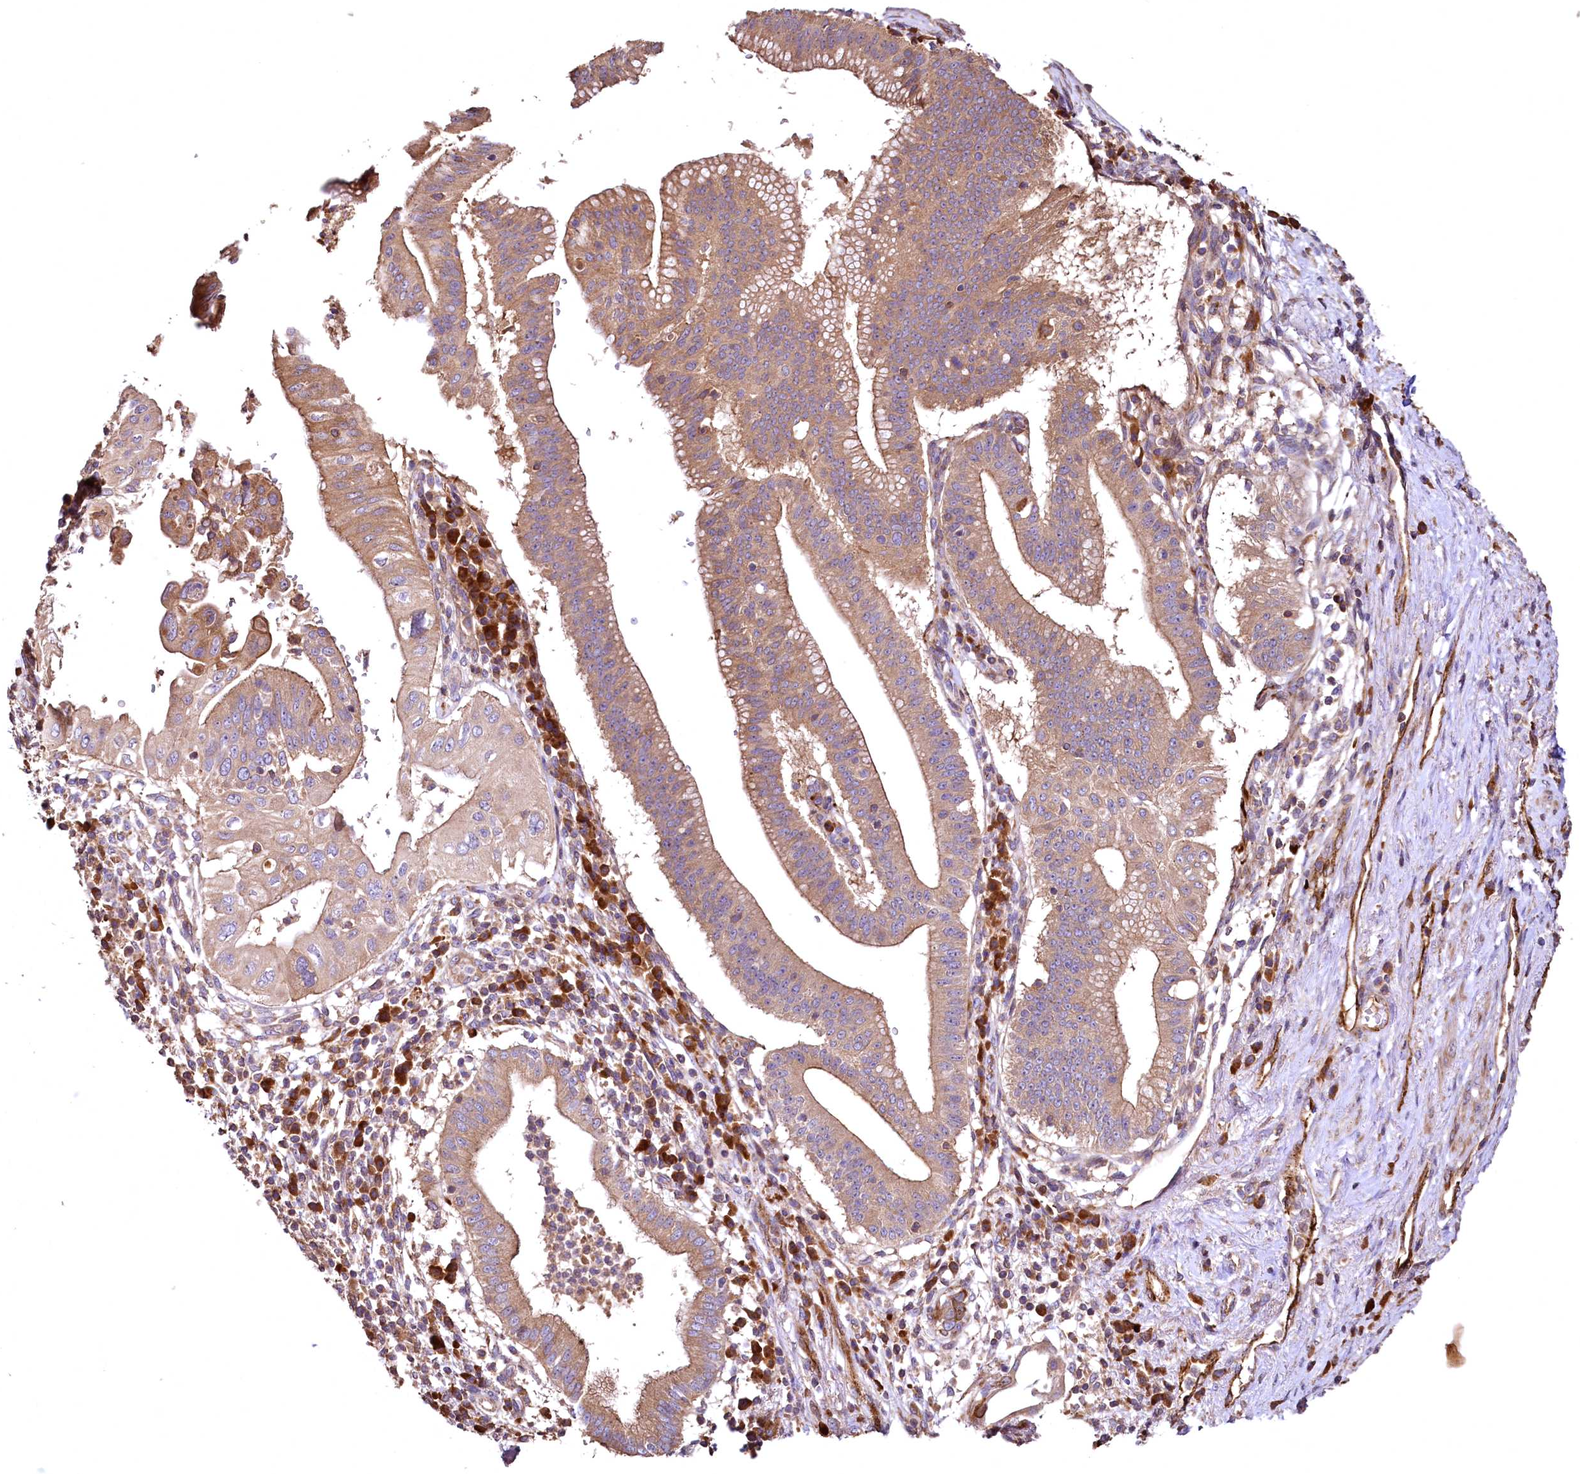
{"staining": {"intensity": "moderate", "quantity": ">75%", "location": "cytoplasmic/membranous"}, "tissue": "pancreatic cancer", "cell_type": "Tumor cells", "image_type": "cancer", "snomed": [{"axis": "morphology", "description": "Adenocarcinoma, NOS"}, {"axis": "topography", "description": "Pancreas"}], "caption": "Protein expression by immunohistochemistry (IHC) displays moderate cytoplasmic/membranous staining in about >75% of tumor cells in pancreatic adenocarcinoma.", "gene": "RASSF1", "patient": {"sex": "male", "age": 68}}